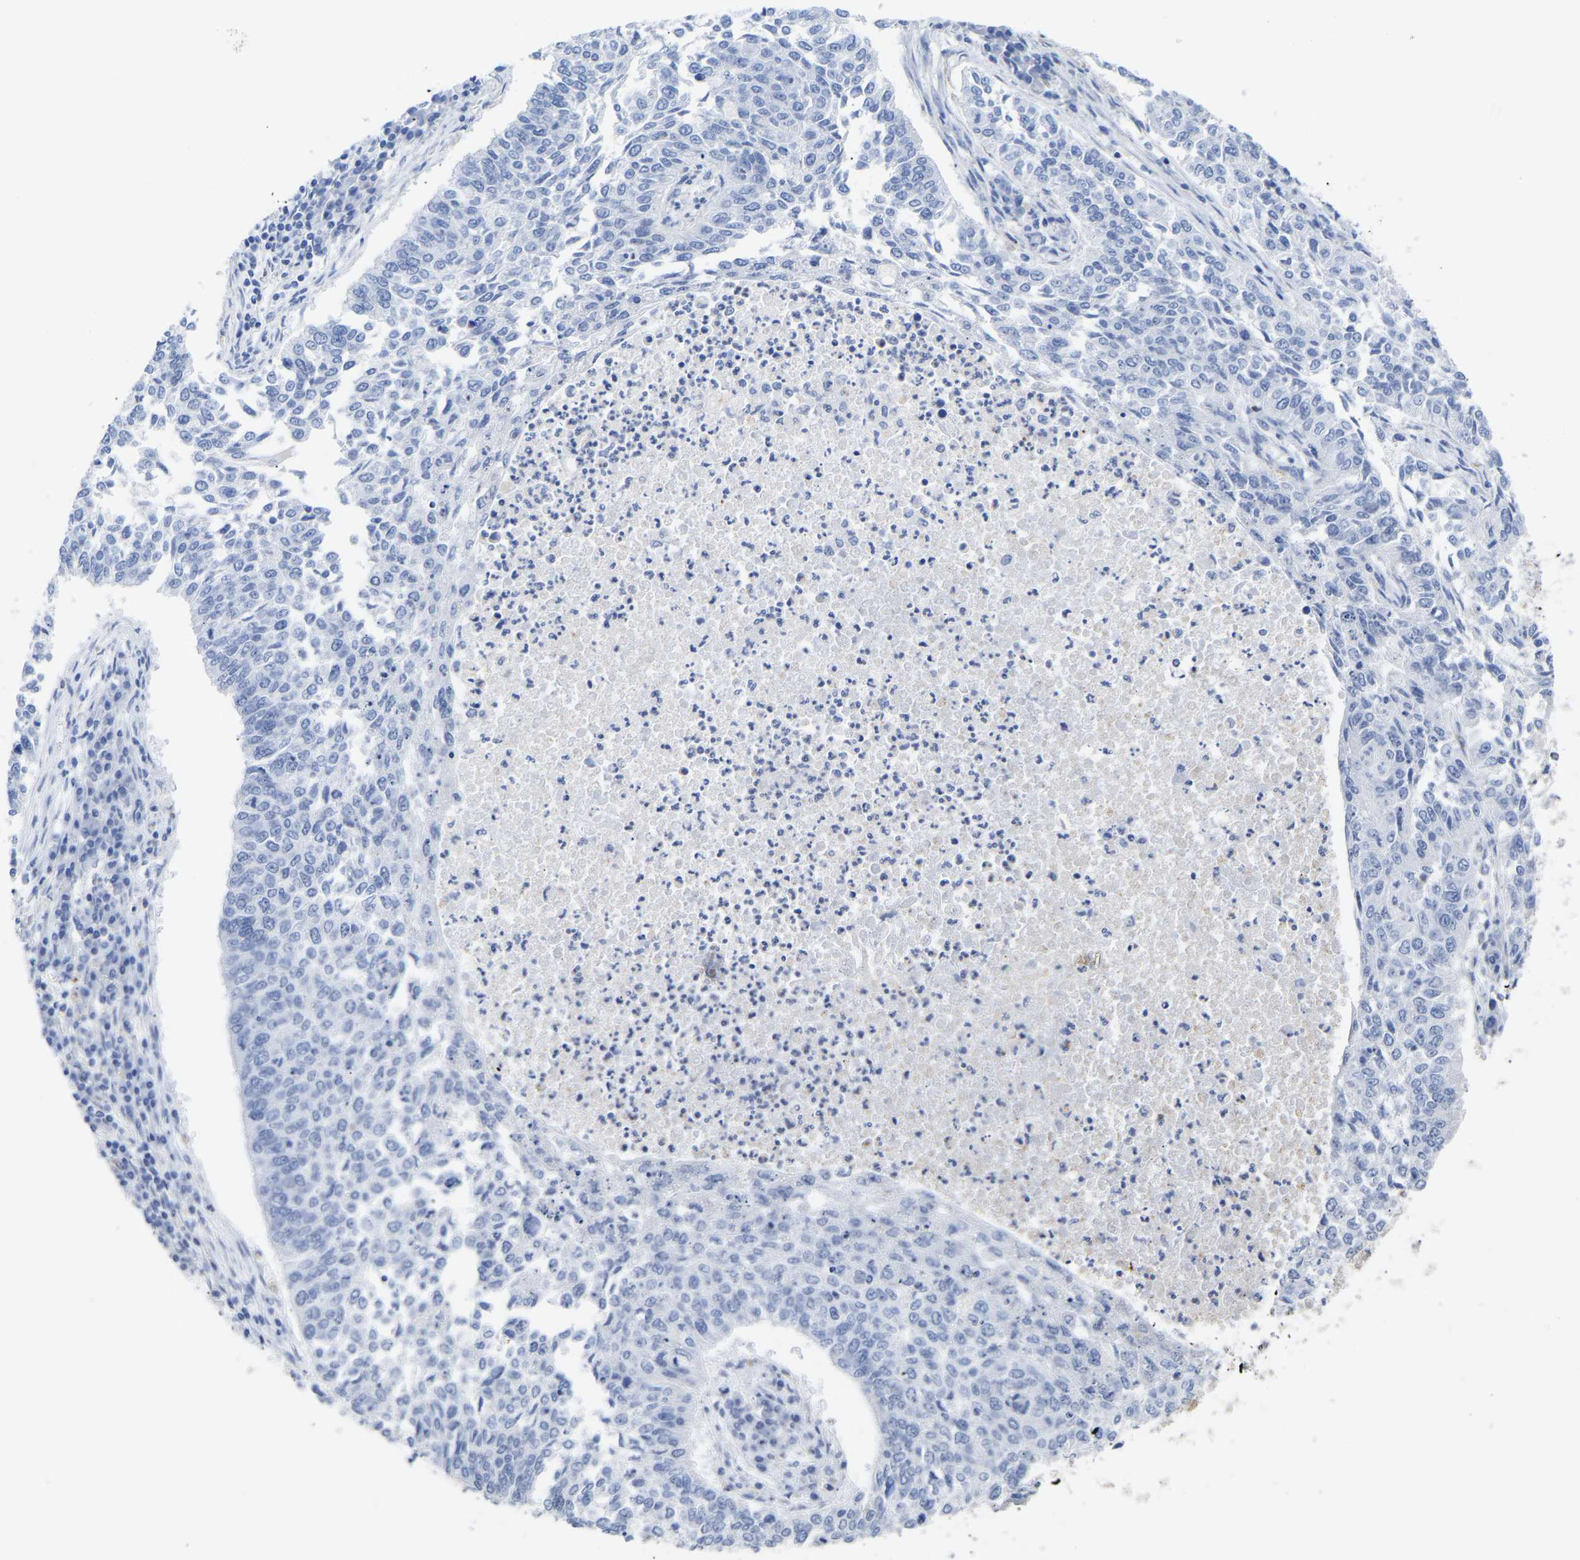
{"staining": {"intensity": "negative", "quantity": "none", "location": "none"}, "tissue": "lung cancer", "cell_type": "Tumor cells", "image_type": "cancer", "snomed": [{"axis": "morphology", "description": "Normal tissue, NOS"}, {"axis": "morphology", "description": "Squamous cell carcinoma, NOS"}, {"axis": "topography", "description": "Cartilage tissue"}, {"axis": "topography", "description": "Bronchus"}, {"axis": "topography", "description": "Lung"}], "caption": "DAB immunohistochemical staining of squamous cell carcinoma (lung) demonstrates no significant expression in tumor cells.", "gene": "AMPH", "patient": {"sex": "female", "age": 49}}